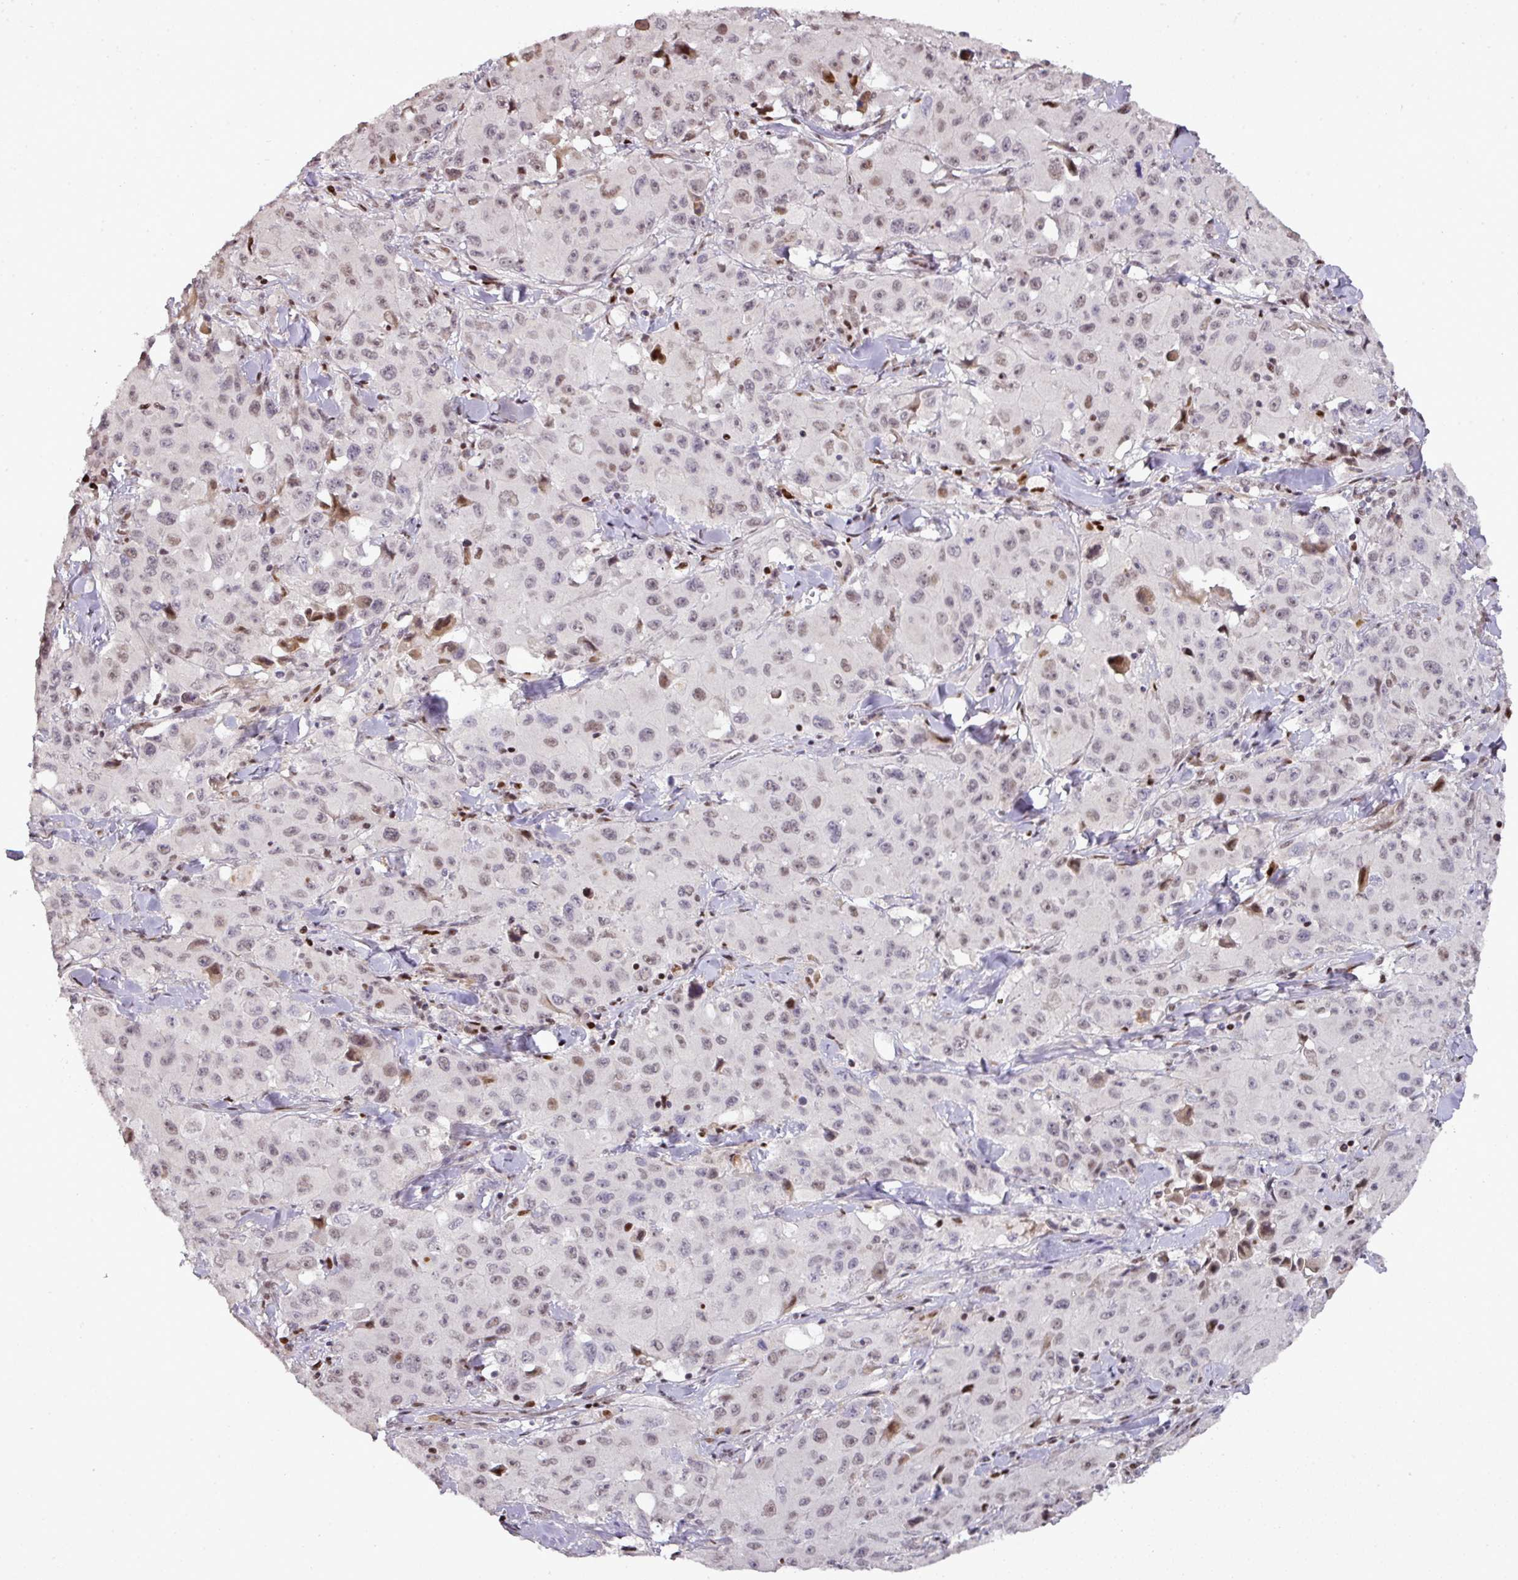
{"staining": {"intensity": "moderate", "quantity": "<25%", "location": "nuclear"}, "tissue": "lung cancer", "cell_type": "Tumor cells", "image_type": "cancer", "snomed": [{"axis": "morphology", "description": "Squamous cell carcinoma, NOS"}, {"axis": "topography", "description": "Lung"}], "caption": "Lung cancer (squamous cell carcinoma) tissue exhibits moderate nuclear positivity in approximately <25% of tumor cells", "gene": "MYSM1", "patient": {"sex": "male", "age": 63}}